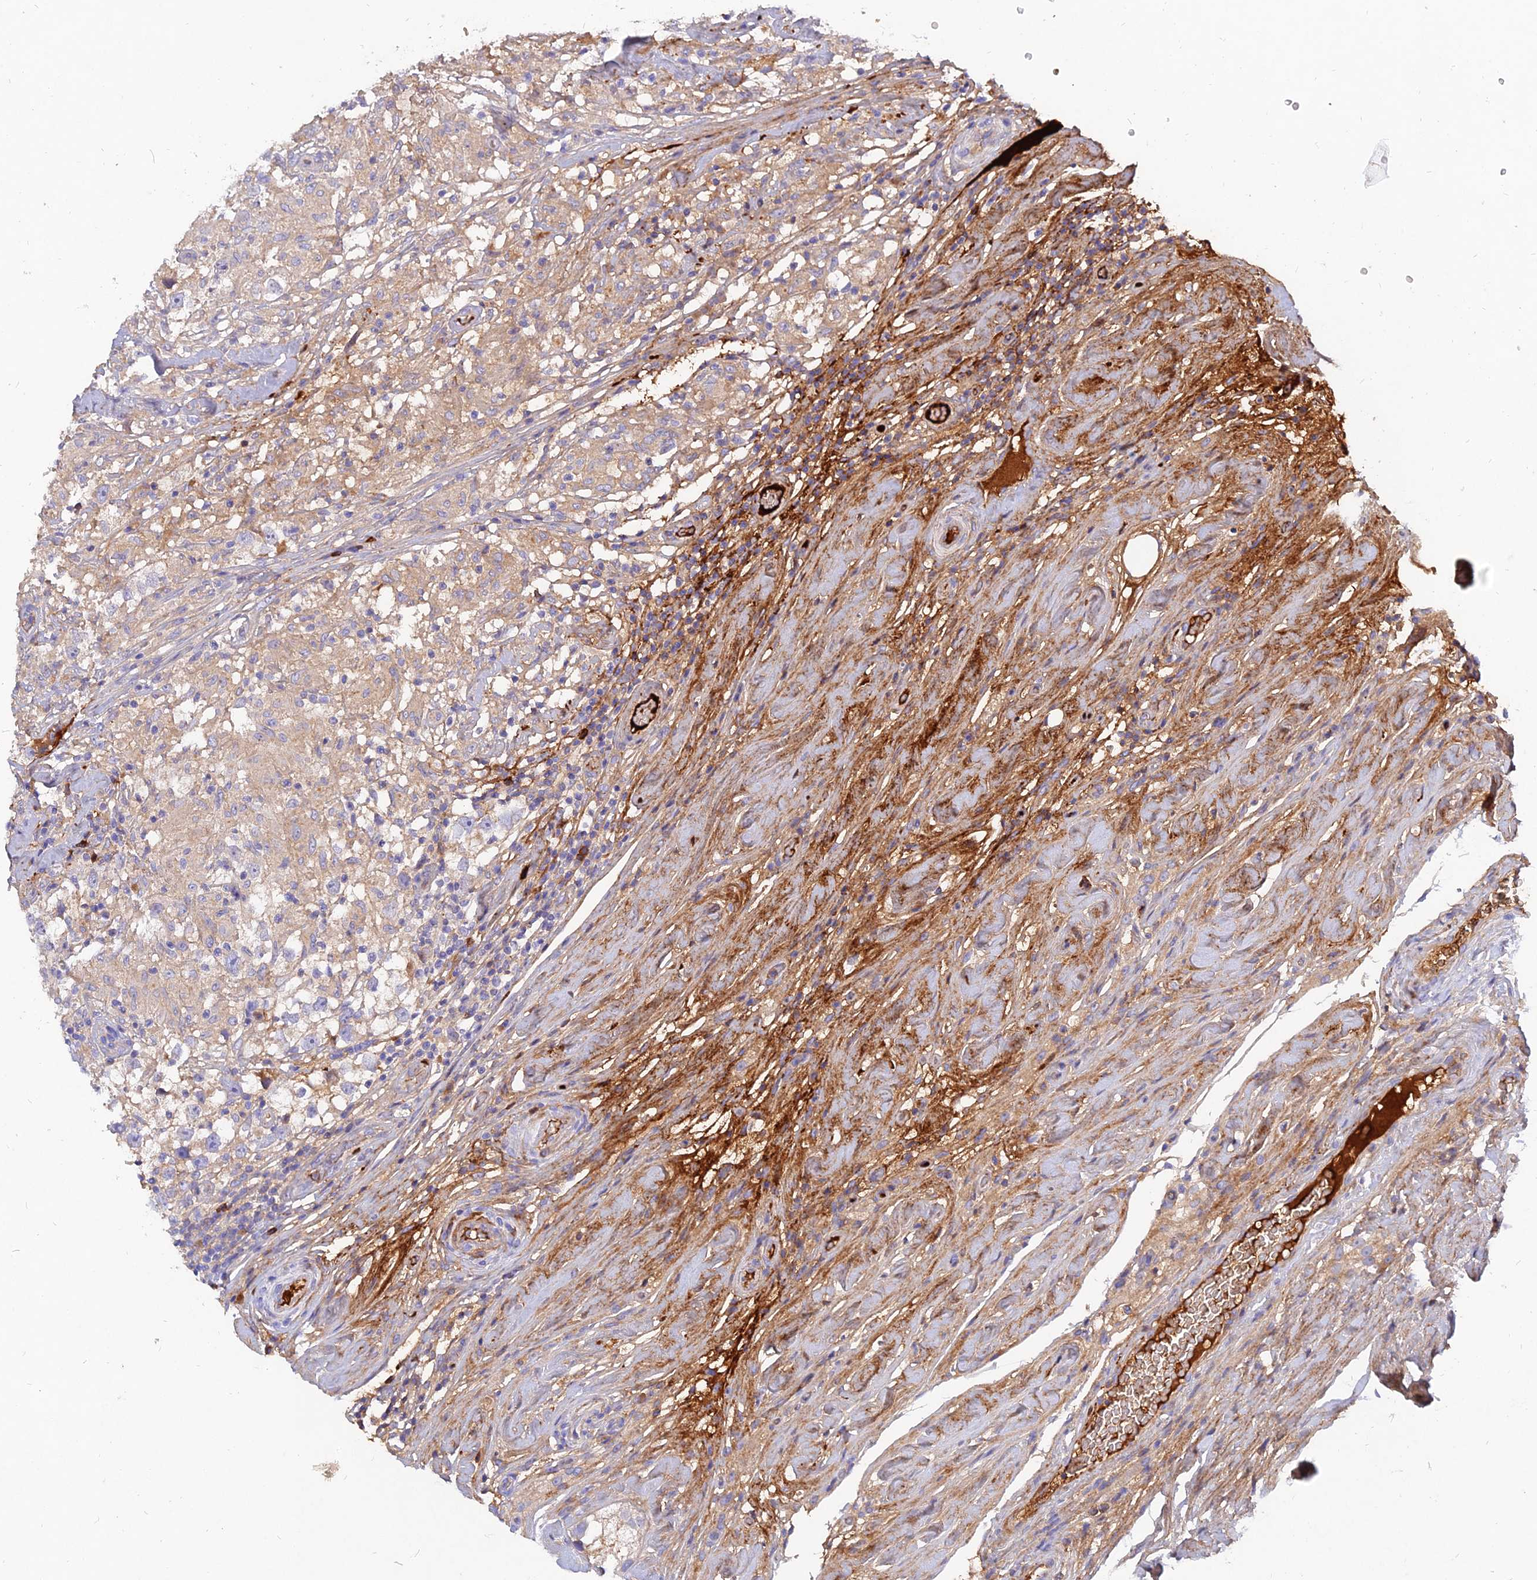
{"staining": {"intensity": "weak", "quantity": "25%-75%", "location": "cytoplasmic/membranous"}, "tissue": "testis cancer", "cell_type": "Tumor cells", "image_type": "cancer", "snomed": [{"axis": "morphology", "description": "Seminoma, NOS"}, {"axis": "topography", "description": "Testis"}], "caption": "Tumor cells show low levels of weak cytoplasmic/membranous expression in about 25%-75% of cells in human testis seminoma. The staining was performed using DAB (3,3'-diaminobenzidine) to visualize the protein expression in brown, while the nuclei were stained in blue with hematoxylin (Magnification: 20x).", "gene": "MROH1", "patient": {"sex": "male", "age": 46}}